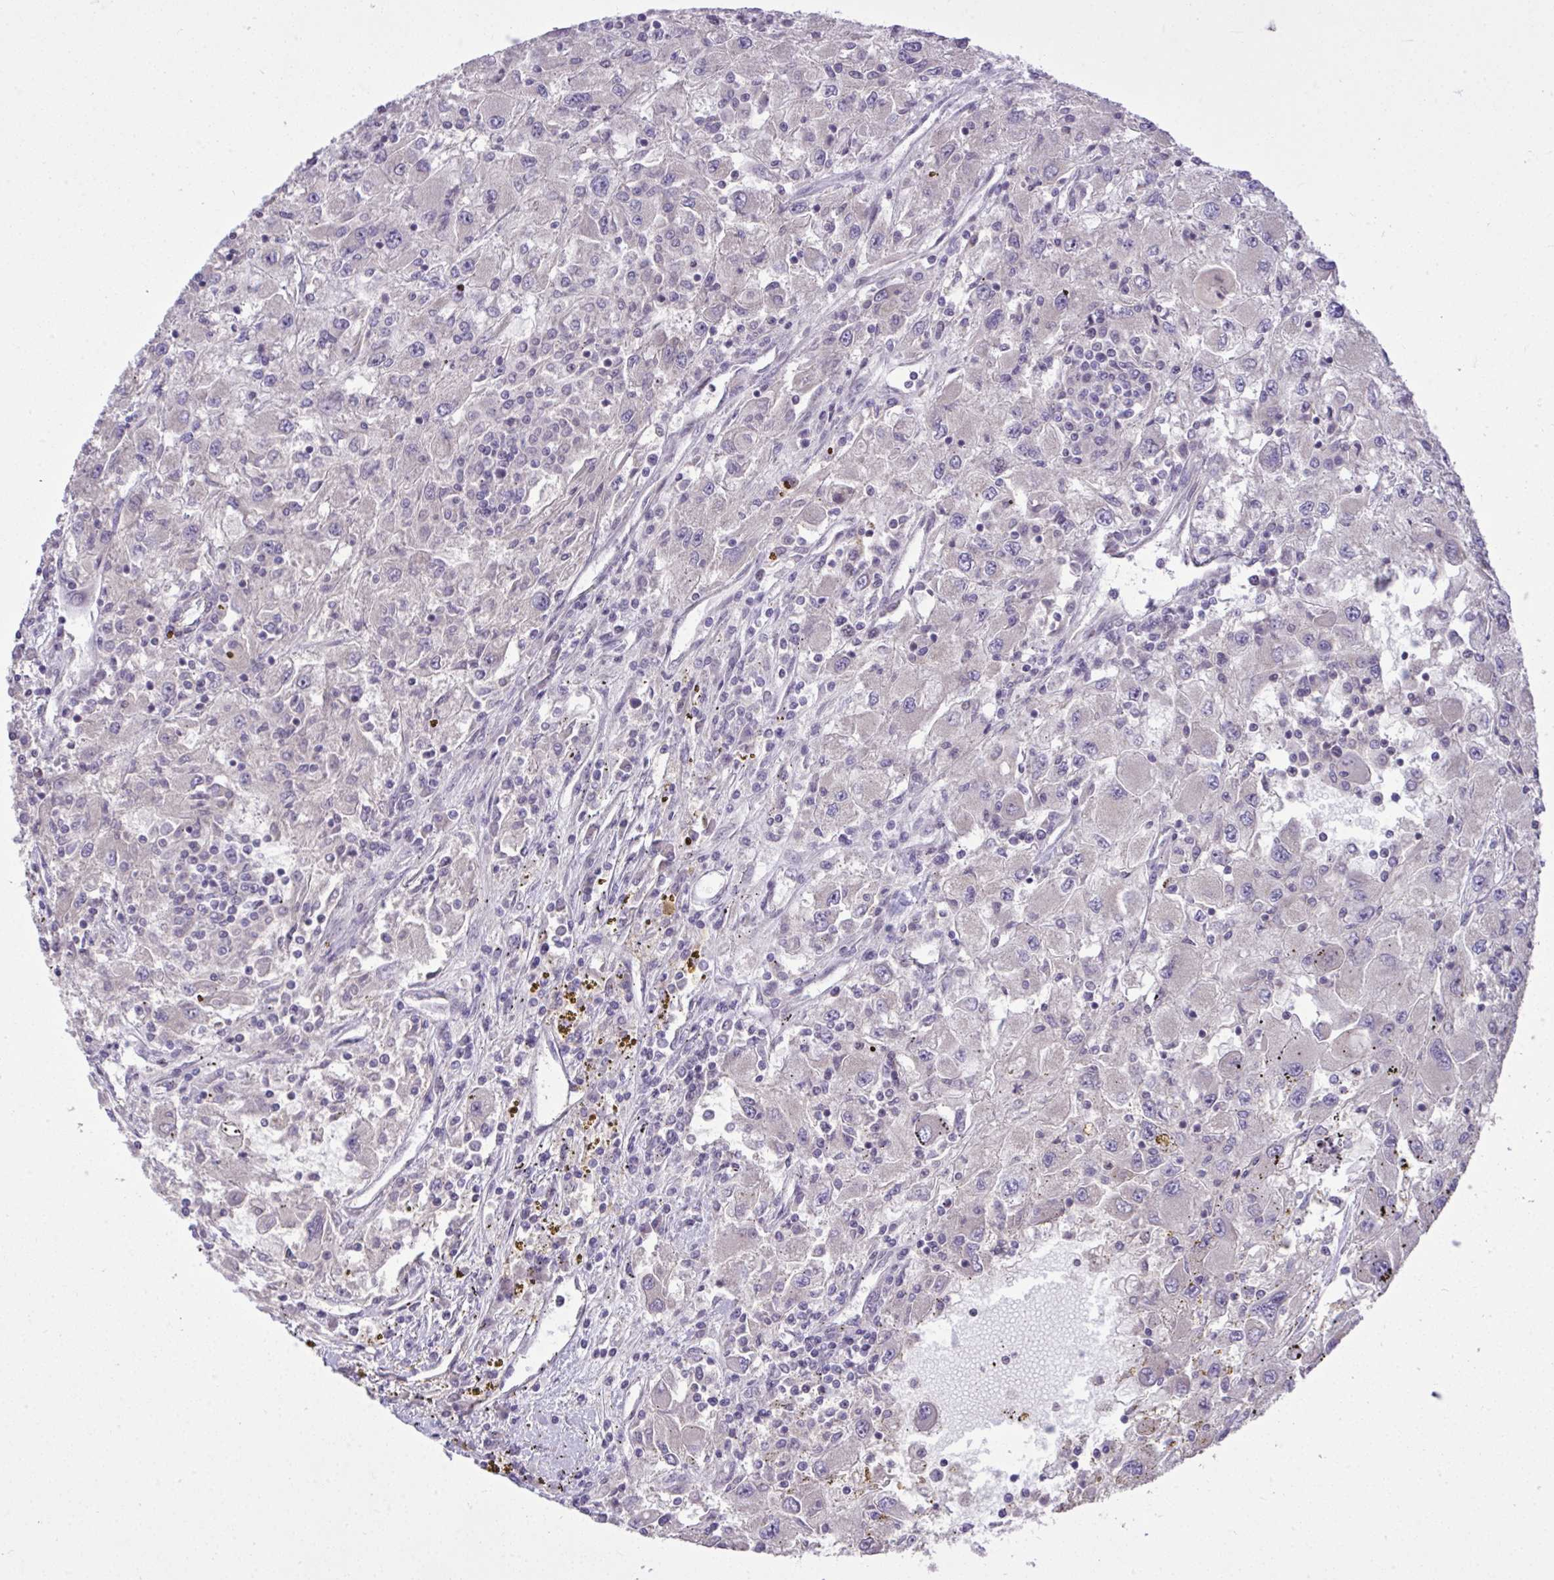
{"staining": {"intensity": "negative", "quantity": "none", "location": "none"}, "tissue": "renal cancer", "cell_type": "Tumor cells", "image_type": "cancer", "snomed": [{"axis": "morphology", "description": "Adenocarcinoma, NOS"}, {"axis": "topography", "description": "Kidney"}], "caption": "Protein analysis of renal cancer (adenocarcinoma) reveals no significant staining in tumor cells.", "gene": "CYP20A1", "patient": {"sex": "female", "age": 67}}